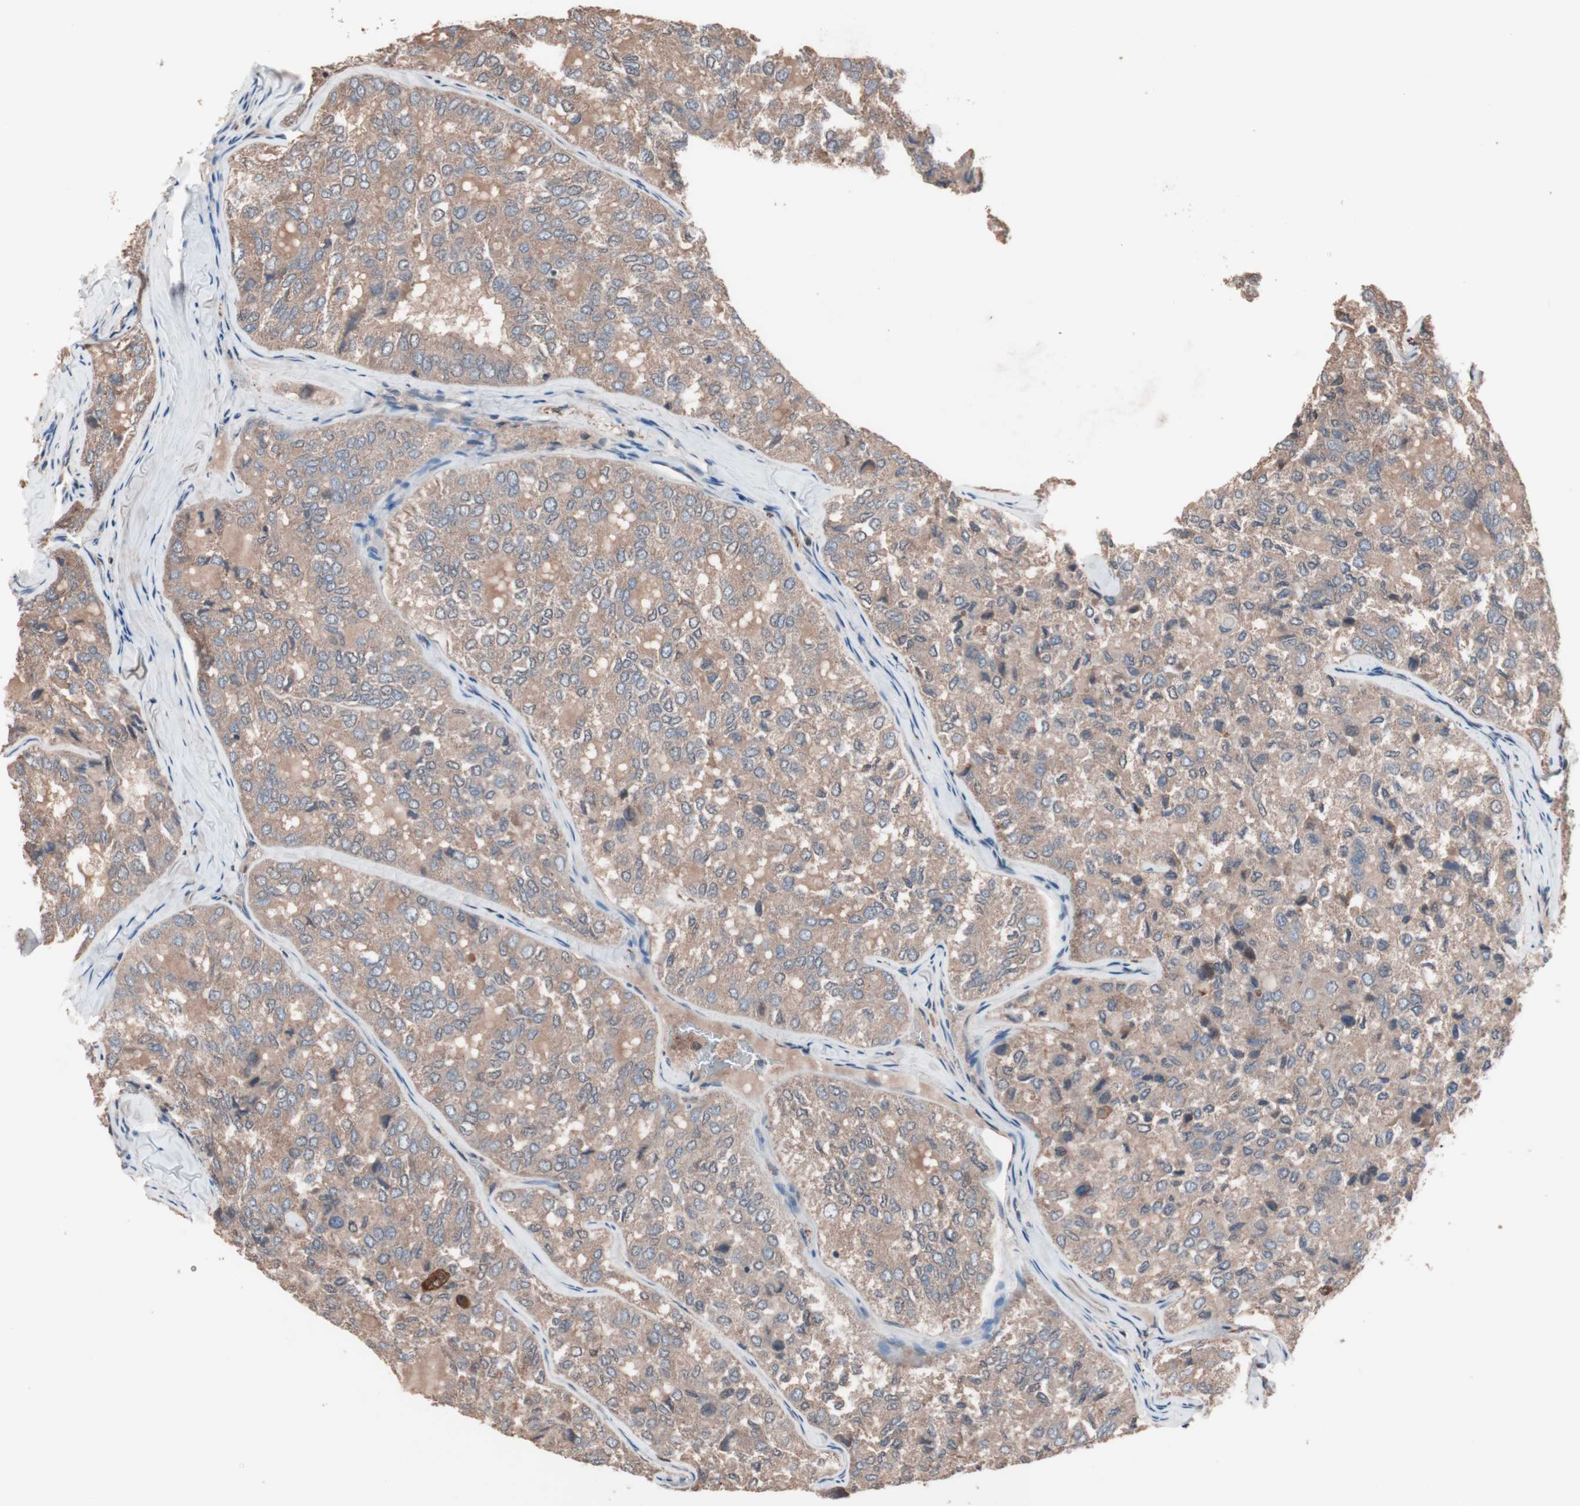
{"staining": {"intensity": "moderate", "quantity": ">75%", "location": "cytoplasmic/membranous"}, "tissue": "thyroid cancer", "cell_type": "Tumor cells", "image_type": "cancer", "snomed": [{"axis": "morphology", "description": "Follicular adenoma carcinoma, NOS"}, {"axis": "topography", "description": "Thyroid gland"}], "caption": "Protein positivity by IHC shows moderate cytoplasmic/membranous positivity in approximately >75% of tumor cells in thyroid follicular adenoma carcinoma.", "gene": "ATG7", "patient": {"sex": "male", "age": 75}}